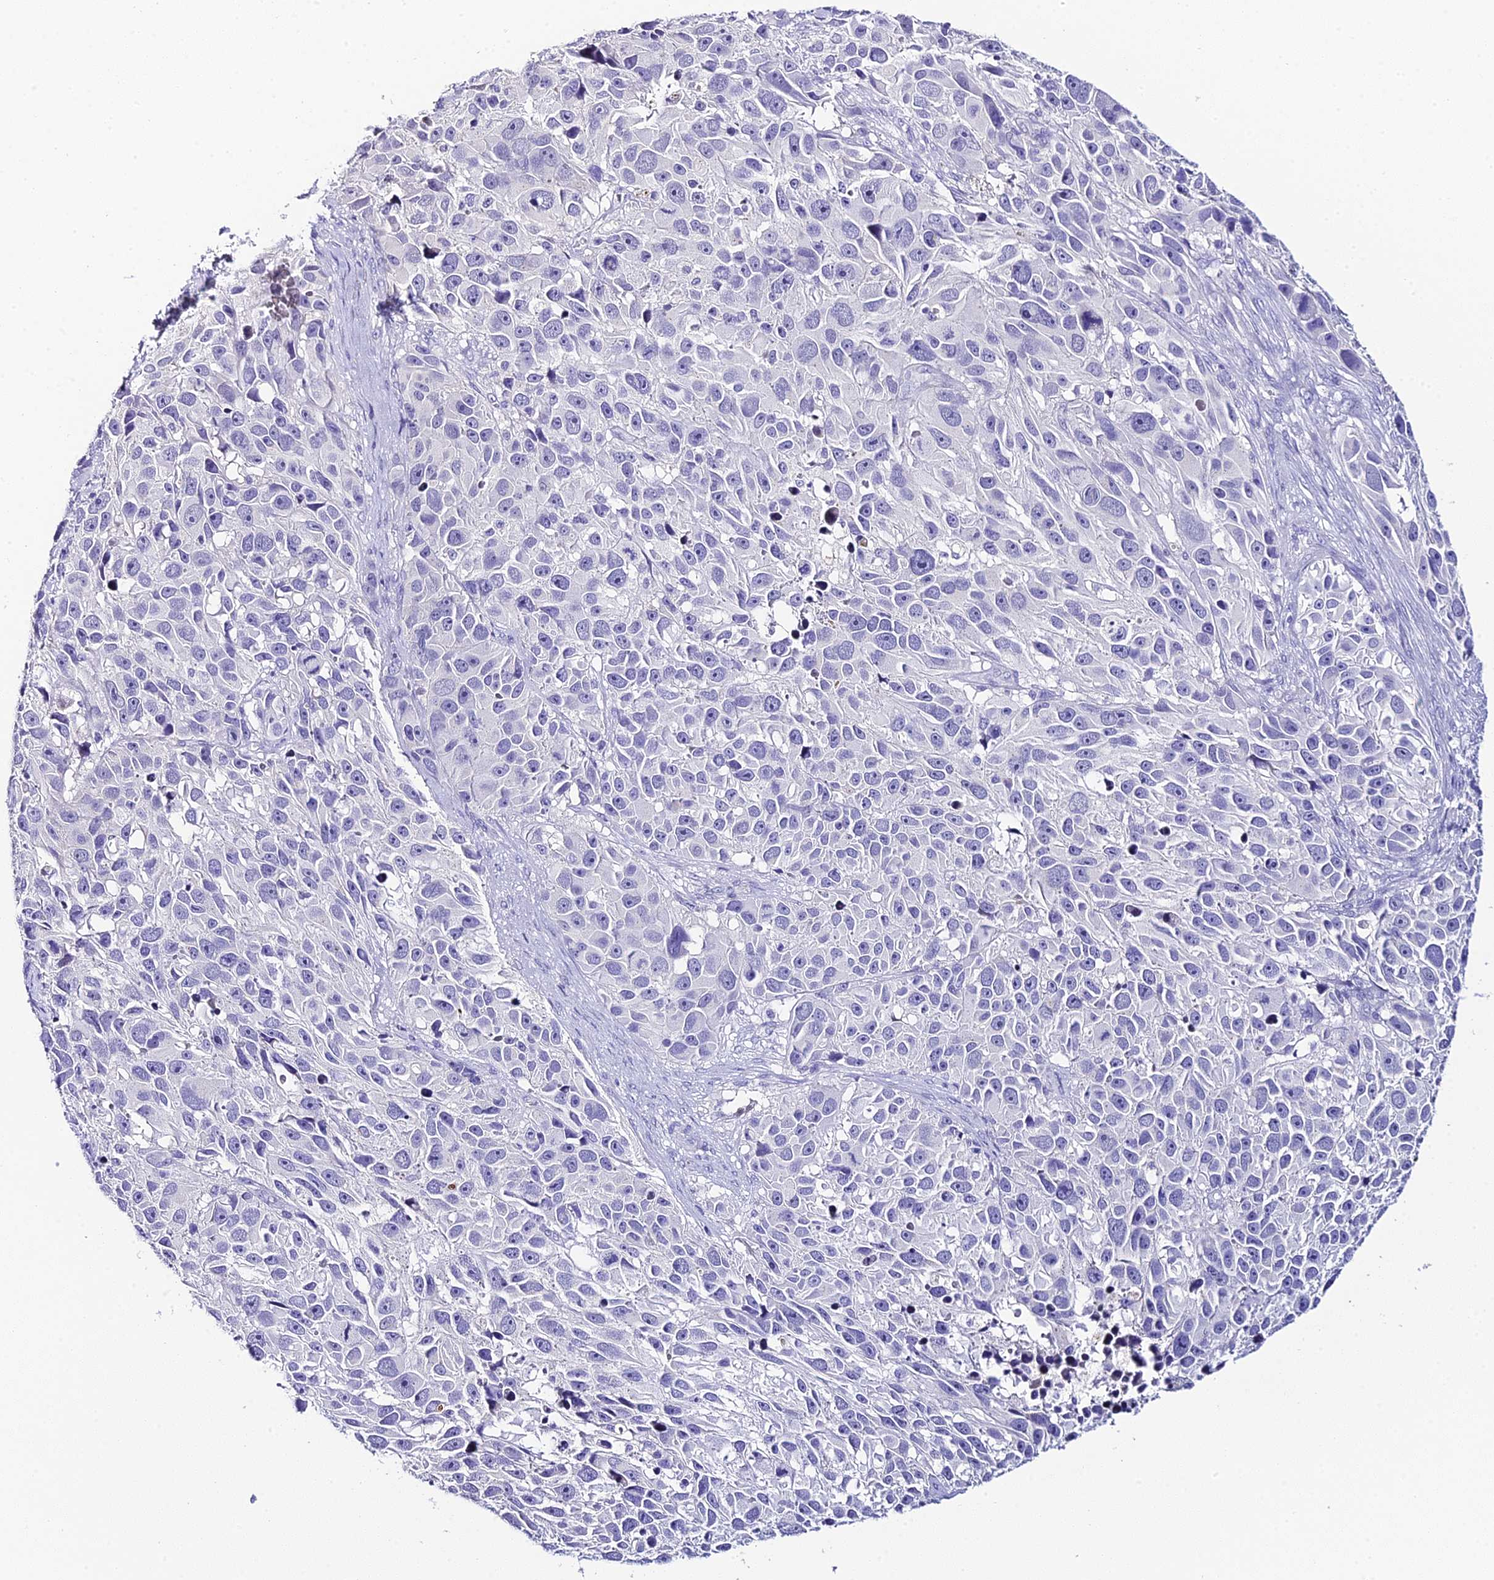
{"staining": {"intensity": "negative", "quantity": "none", "location": "none"}, "tissue": "melanoma", "cell_type": "Tumor cells", "image_type": "cancer", "snomed": [{"axis": "morphology", "description": "Malignant melanoma, NOS"}, {"axis": "topography", "description": "Skin"}], "caption": "Tumor cells are negative for brown protein staining in melanoma. The staining is performed using DAB (3,3'-diaminobenzidine) brown chromogen with nuclei counter-stained in using hematoxylin.", "gene": "C12orf29", "patient": {"sex": "male", "age": 84}}